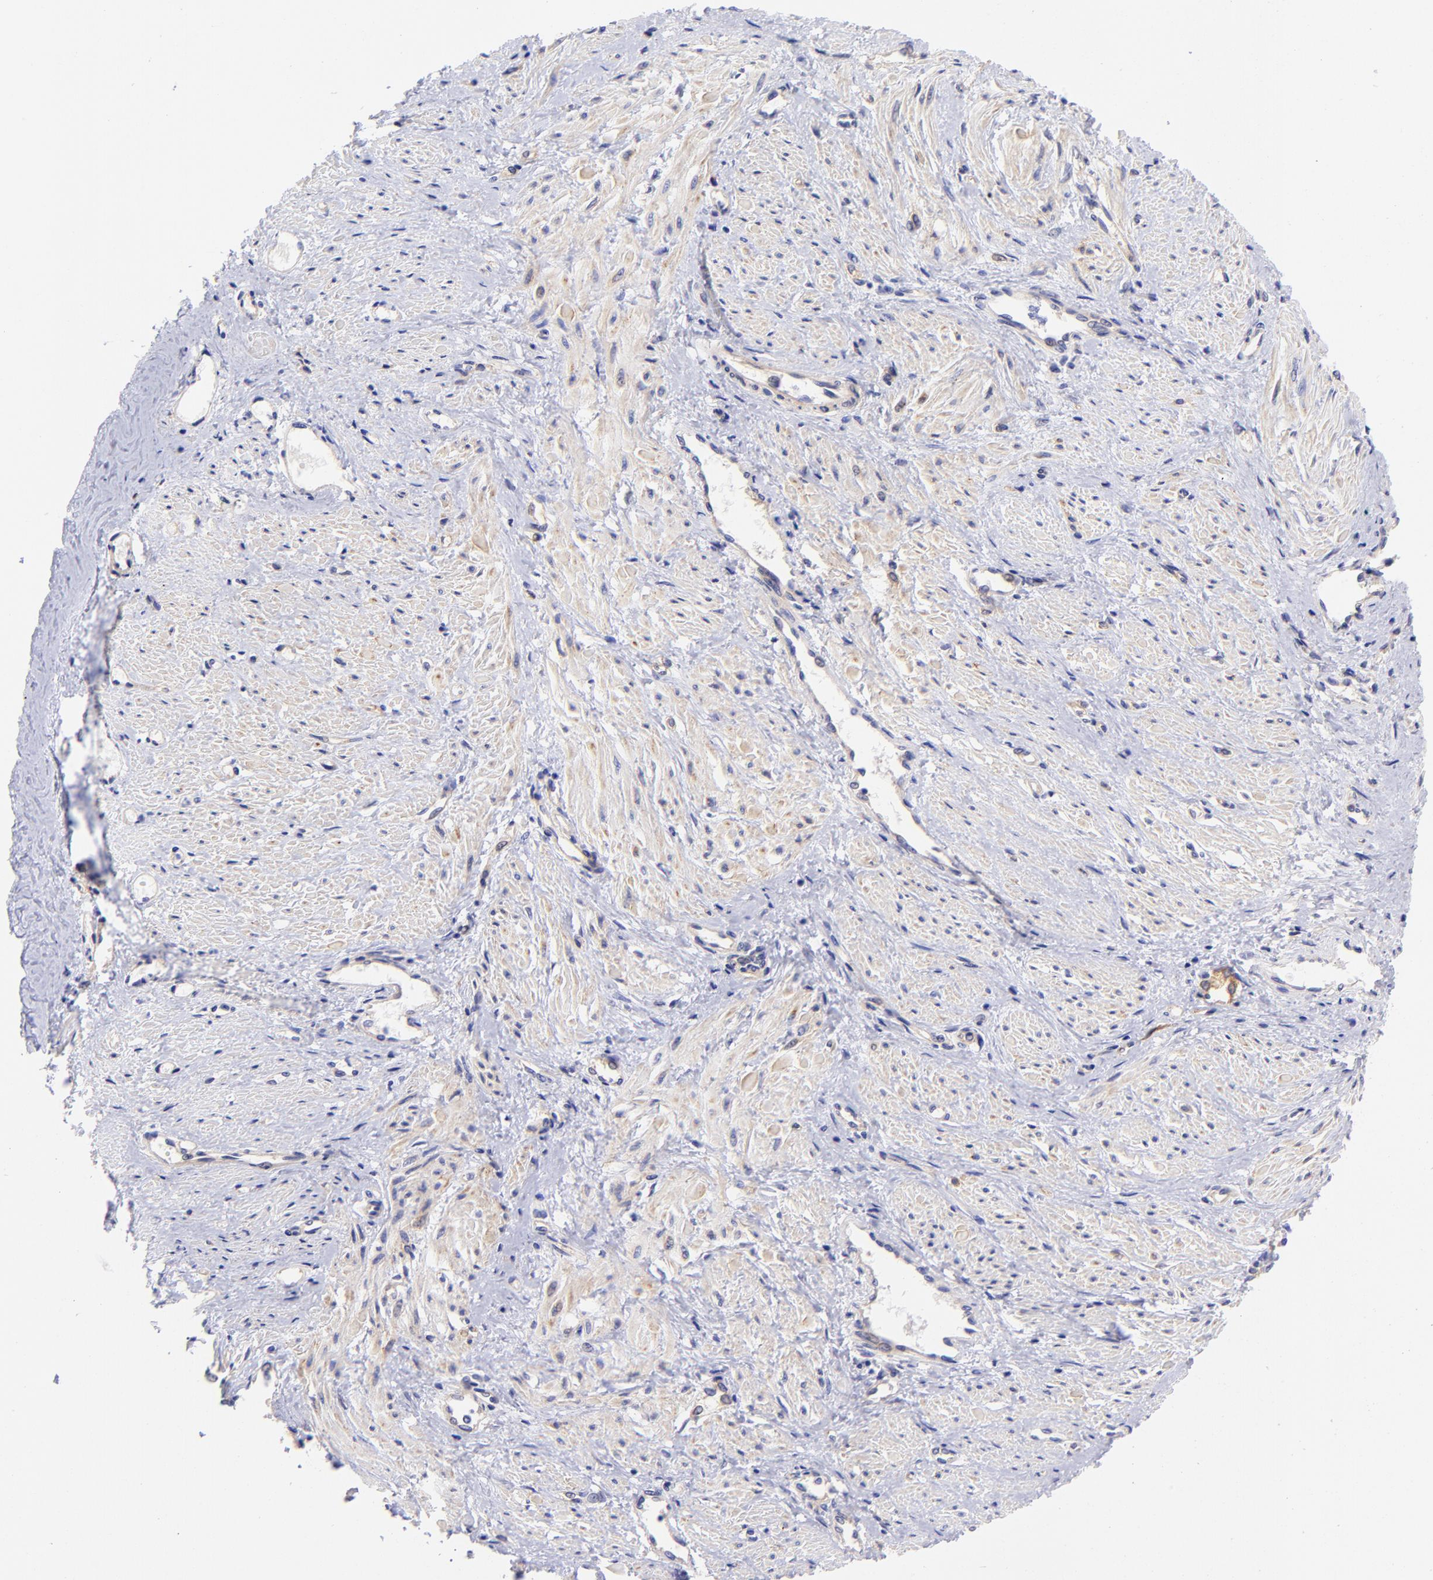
{"staining": {"intensity": "weak", "quantity": "25%-75%", "location": "cytoplasmic/membranous"}, "tissue": "smooth muscle", "cell_type": "Smooth muscle cells", "image_type": "normal", "snomed": [{"axis": "morphology", "description": "Normal tissue, NOS"}, {"axis": "topography", "description": "Smooth muscle"}, {"axis": "topography", "description": "Uterus"}], "caption": "Approximately 25%-75% of smooth muscle cells in benign human smooth muscle display weak cytoplasmic/membranous protein staining as visualized by brown immunohistochemical staining.", "gene": "PPFIBP1", "patient": {"sex": "female", "age": 39}}